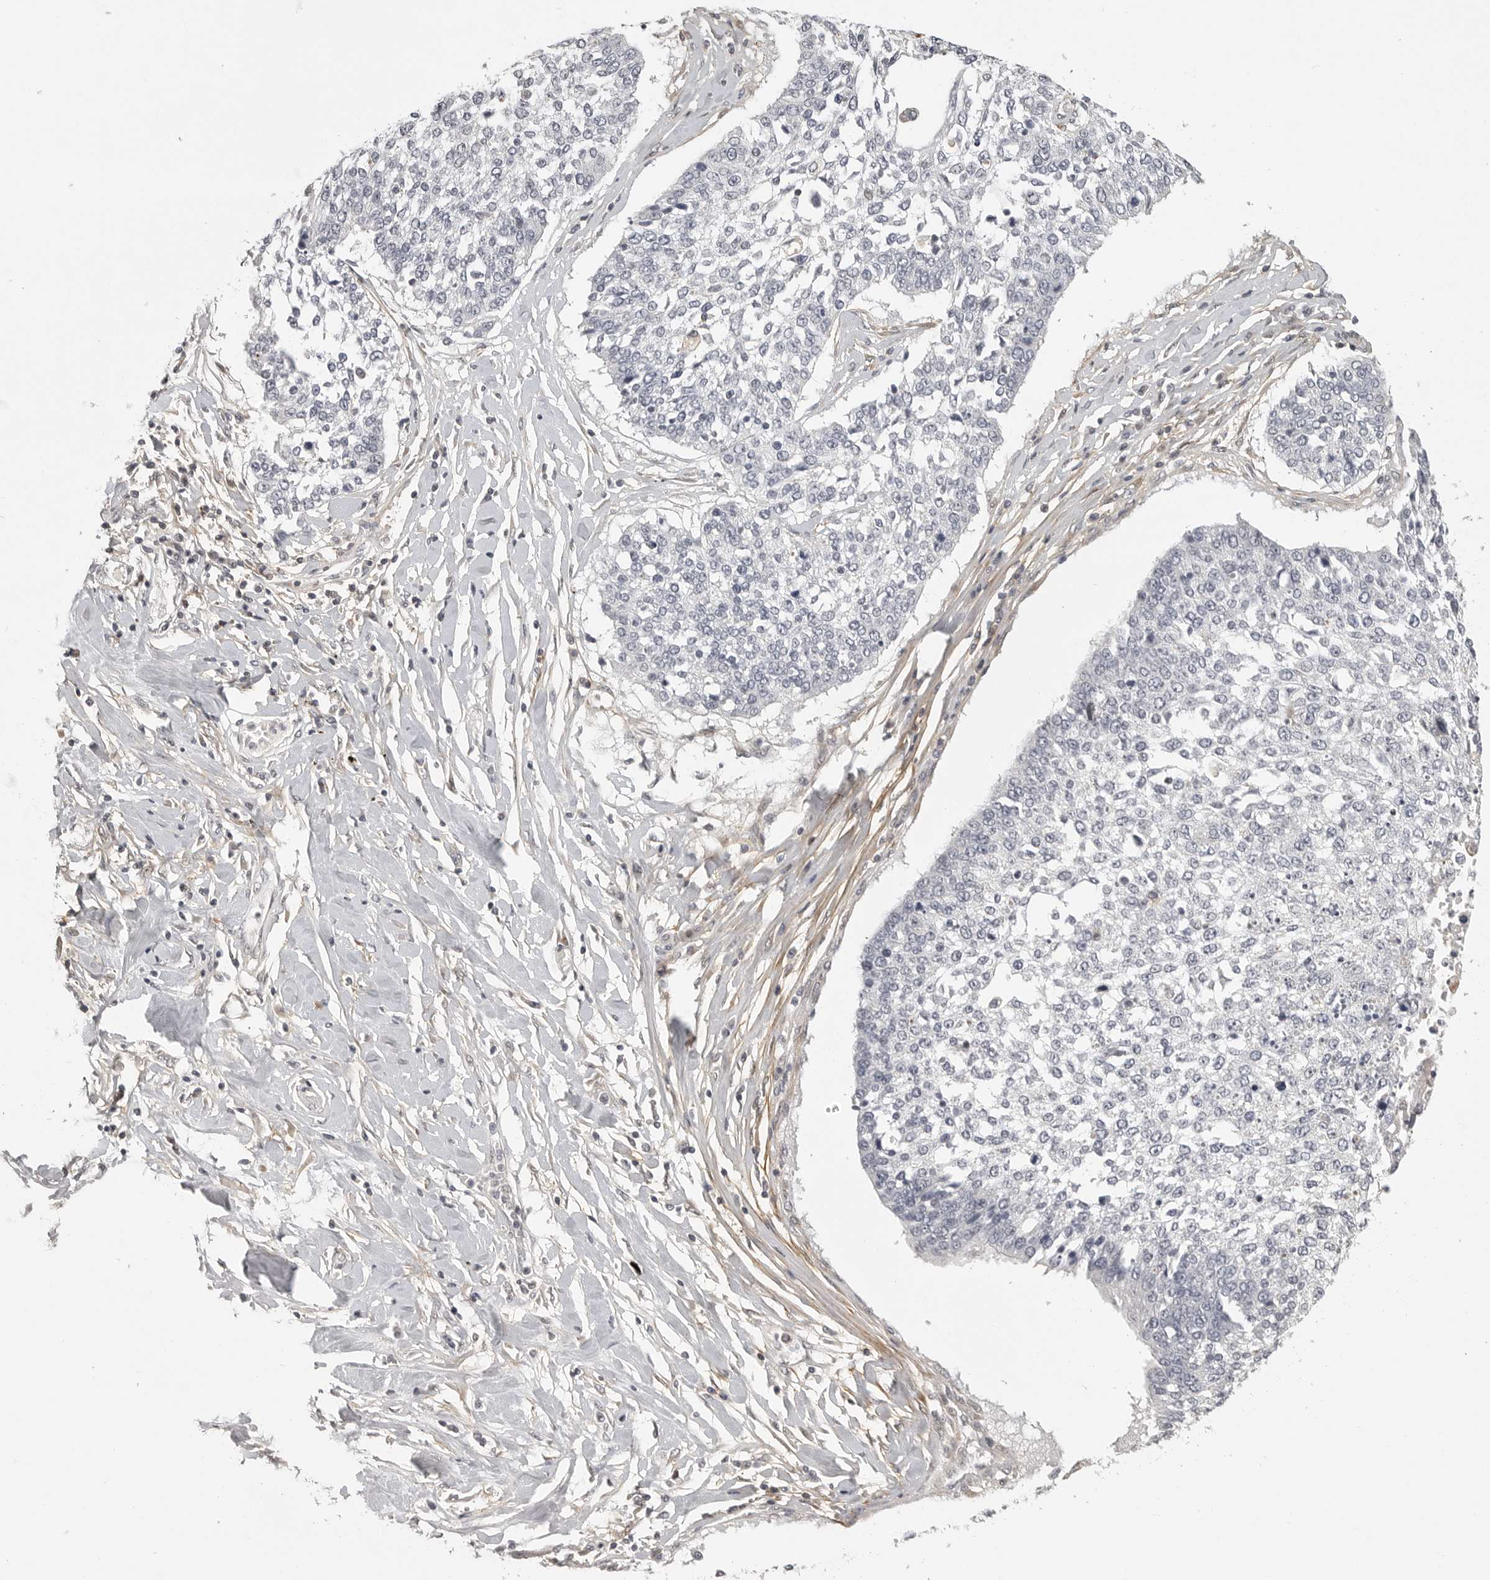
{"staining": {"intensity": "negative", "quantity": "none", "location": "none"}, "tissue": "lung cancer", "cell_type": "Tumor cells", "image_type": "cancer", "snomed": [{"axis": "morphology", "description": "Normal tissue, NOS"}, {"axis": "morphology", "description": "Squamous cell carcinoma, NOS"}, {"axis": "topography", "description": "Cartilage tissue"}, {"axis": "topography", "description": "Bronchus"}, {"axis": "topography", "description": "Lung"}, {"axis": "topography", "description": "Peripheral nerve tissue"}], "caption": "A photomicrograph of human lung squamous cell carcinoma is negative for staining in tumor cells.", "gene": "UROD", "patient": {"sex": "female", "age": 49}}